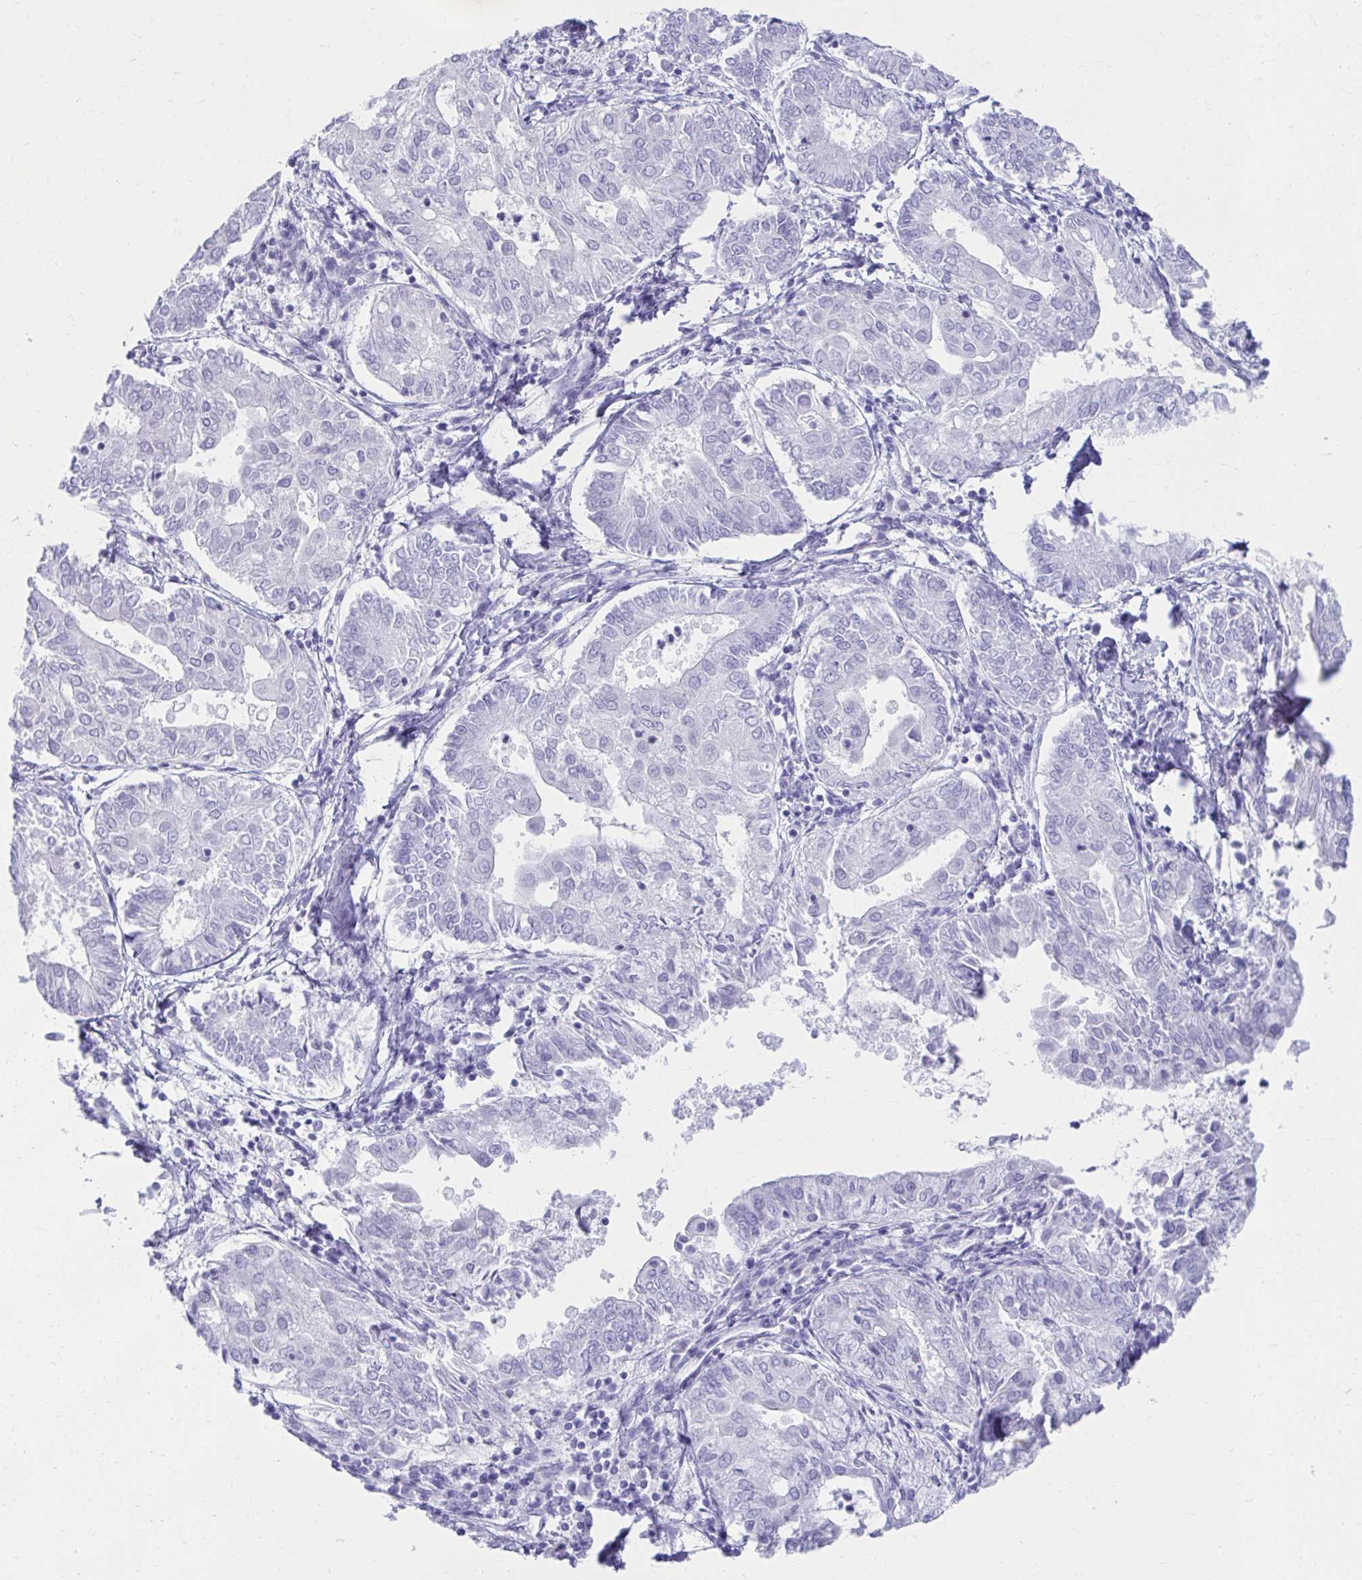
{"staining": {"intensity": "negative", "quantity": "none", "location": "none"}, "tissue": "endometrial cancer", "cell_type": "Tumor cells", "image_type": "cancer", "snomed": [{"axis": "morphology", "description": "Adenocarcinoma, NOS"}, {"axis": "topography", "description": "Endometrium"}], "caption": "This is an immunohistochemistry (IHC) photomicrograph of endometrial cancer. There is no staining in tumor cells.", "gene": "ATP4B", "patient": {"sex": "female", "age": 68}}